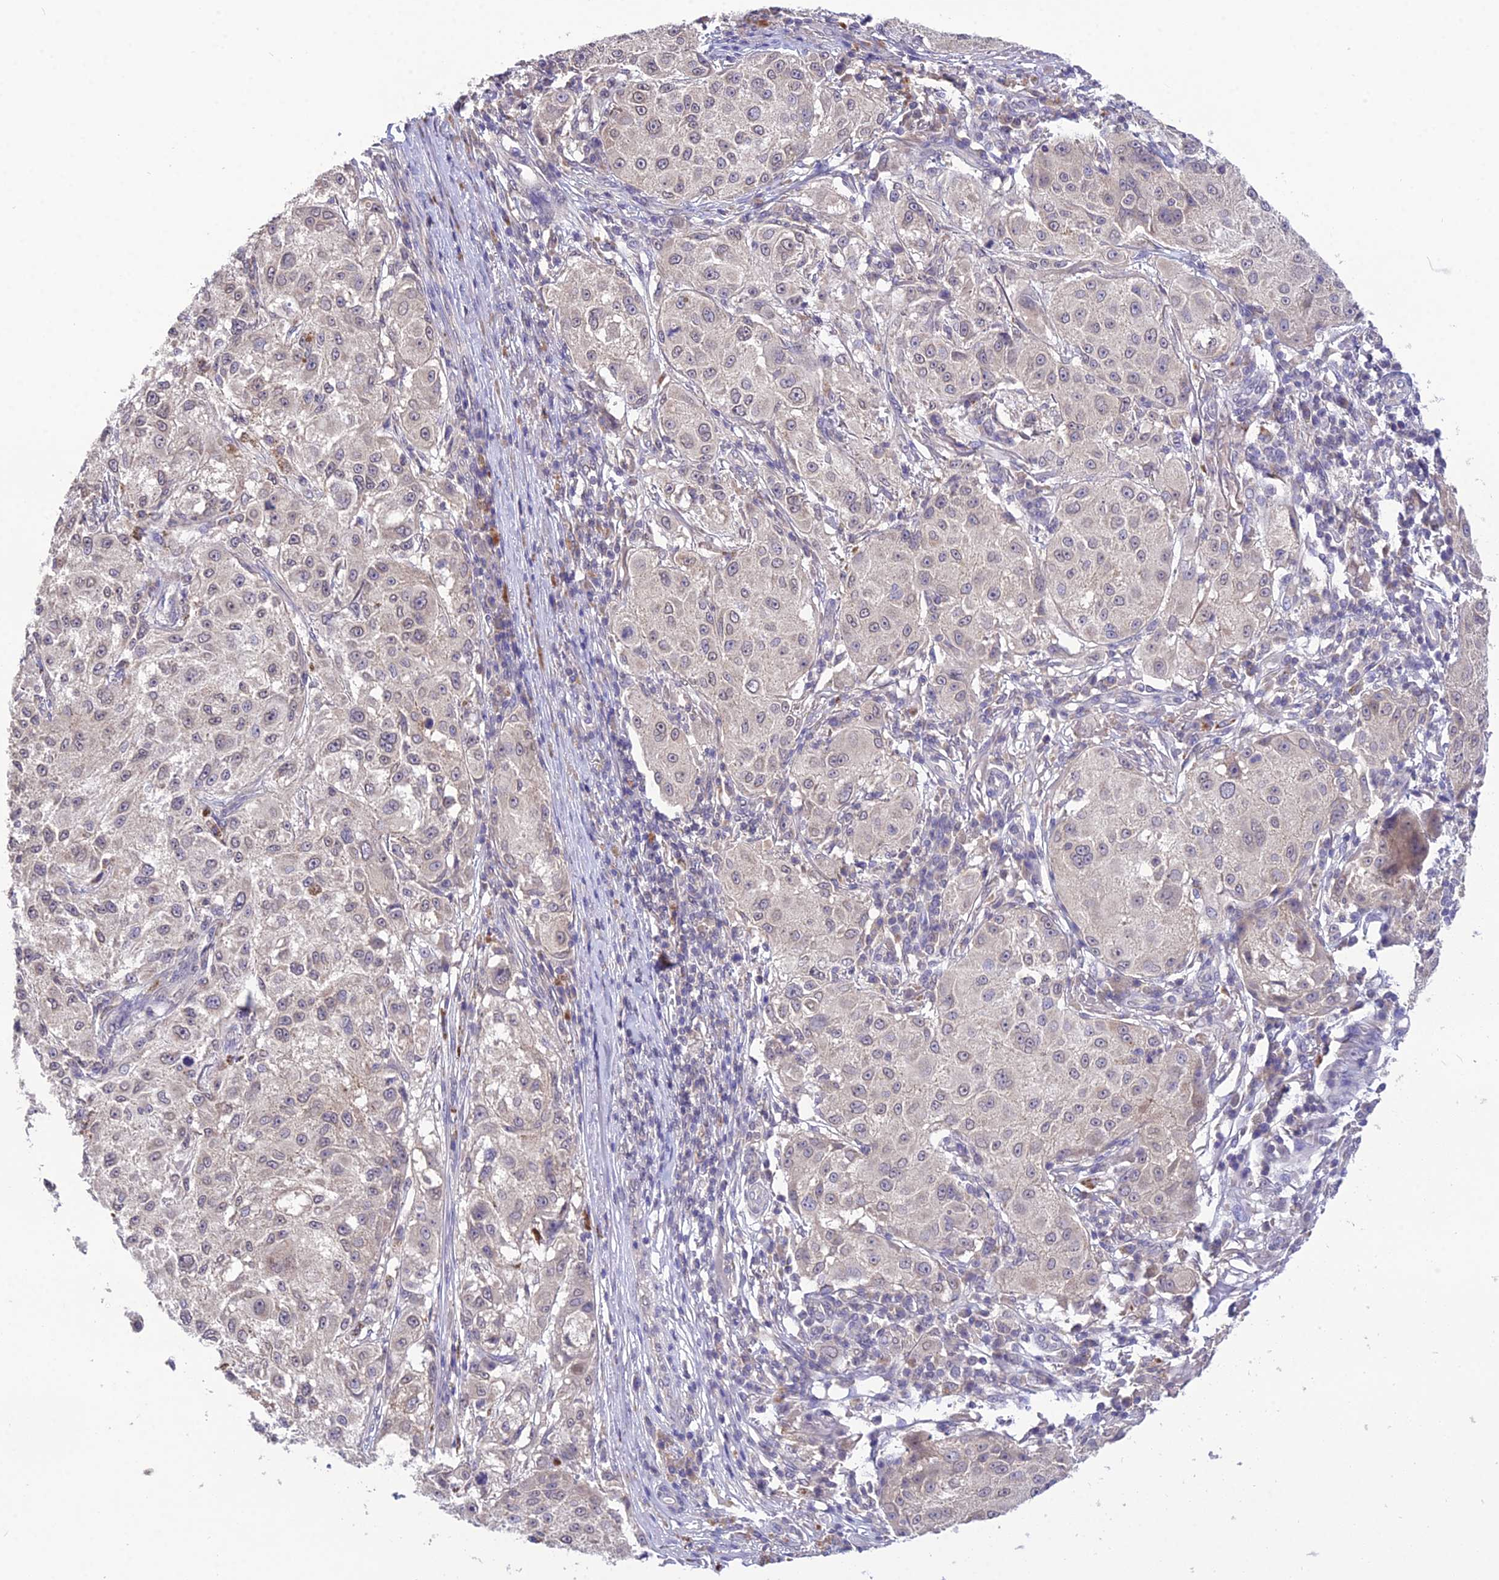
{"staining": {"intensity": "negative", "quantity": "none", "location": "none"}, "tissue": "melanoma", "cell_type": "Tumor cells", "image_type": "cancer", "snomed": [{"axis": "morphology", "description": "Necrosis, NOS"}, {"axis": "morphology", "description": "Malignant melanoma, NOS"}, {"axis": "topography", "description": "Skin"}], "caption": "Immunohistochemistry (IHC) histopathology image of human malignant melanoma stained for a protein (brown), which reveals no expression in tumor cells.", "gene": "PGK1", "patient": {"sex": "female", "age": 87}}